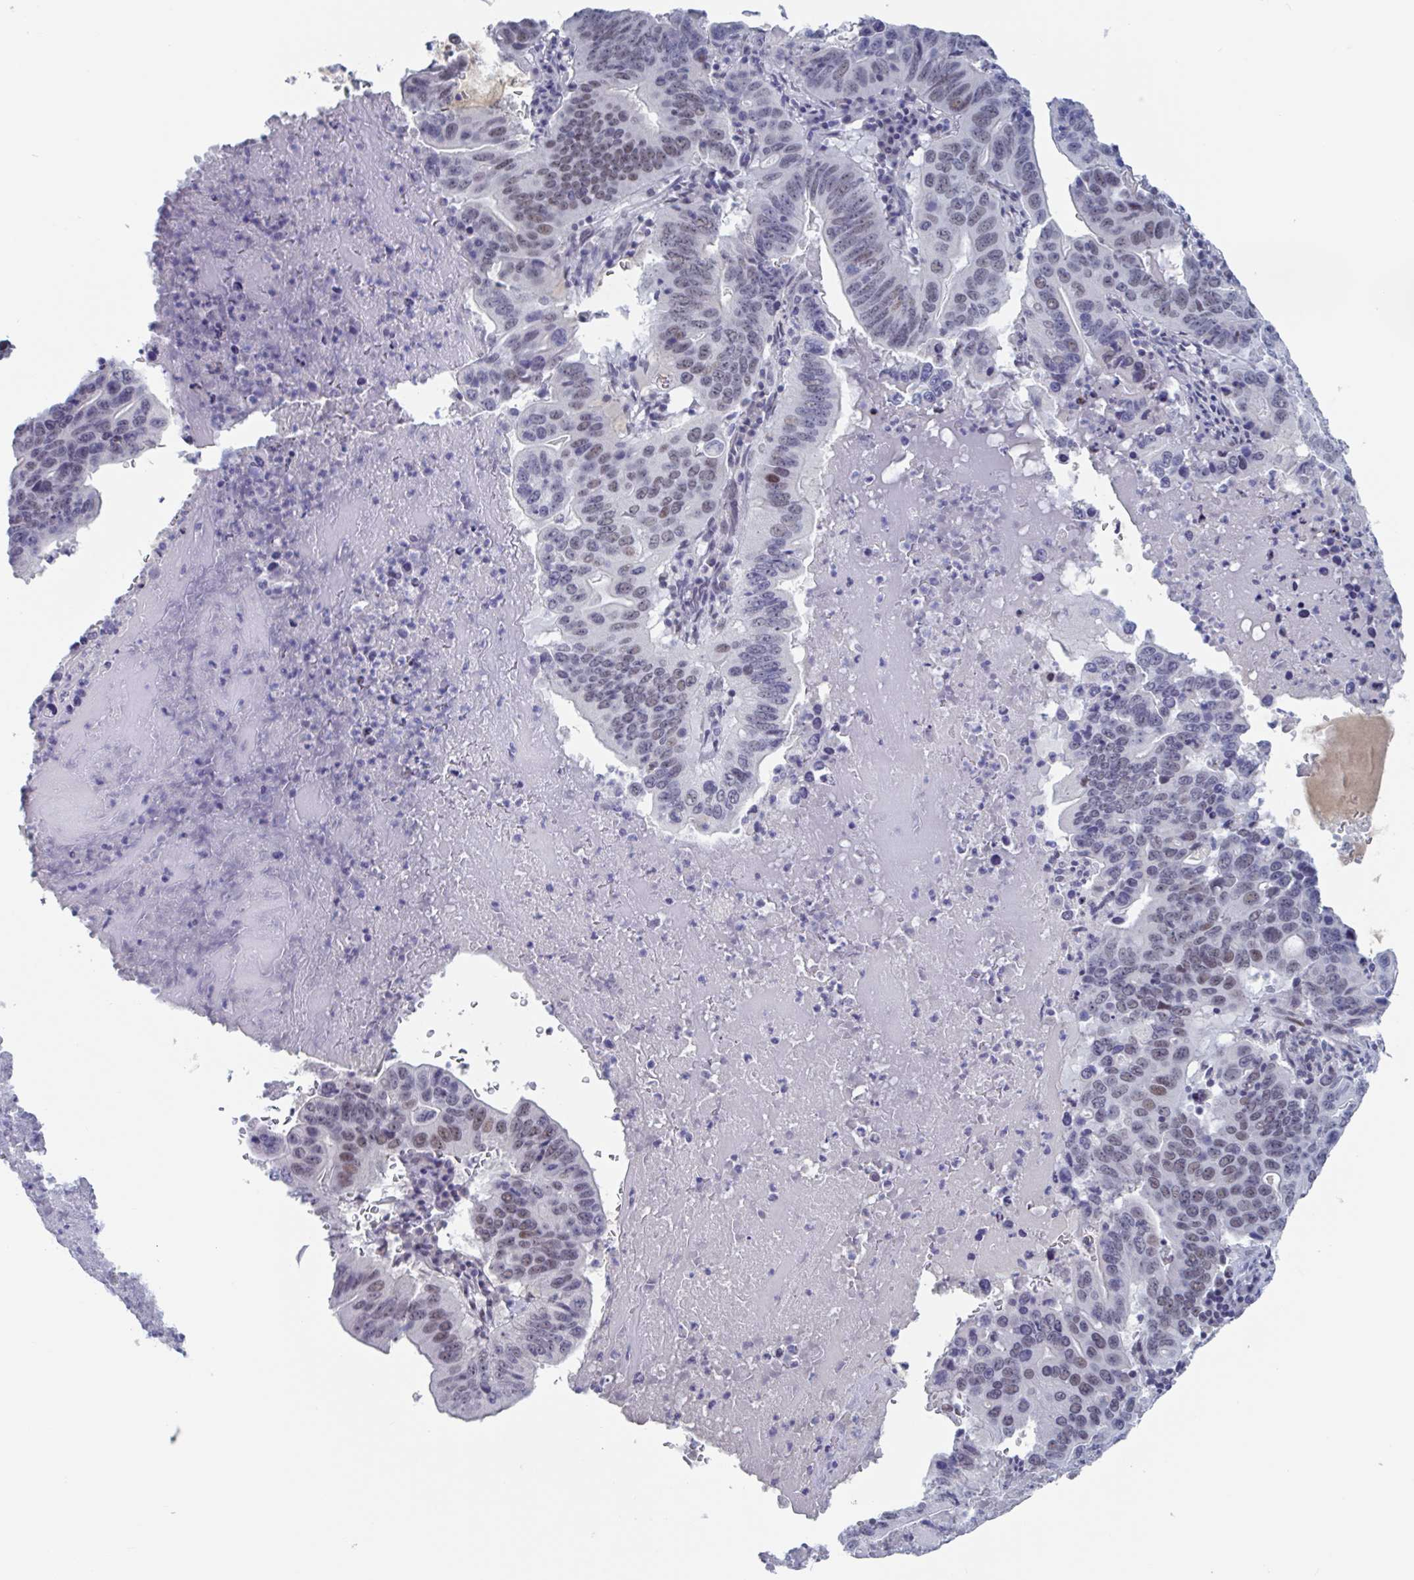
{"staining": {"intensity": "moderate", "quantity": "25%-75%", "location": "nuclear"}, "tissue": "lung cancer", "cell_type": "Tumor cells", "image_type": "cancer", "snomed": [{"axis": "morphology", "description": "Adenocarcinoma, NOS"}, {"axis": "topography", "description": "Lung"}], "caption": "The immunohistochemical stain highlights moderate nuclear expression in tumor cells of lung cancer (adenocarcinoma) tissue. The staining is performed using DAB brown chromogen to label protein expression. The nuclei are counter-stained blue using hematoxylin.", "gene": "KDM4D", "patient": {"sex": "female", "age": 60}}